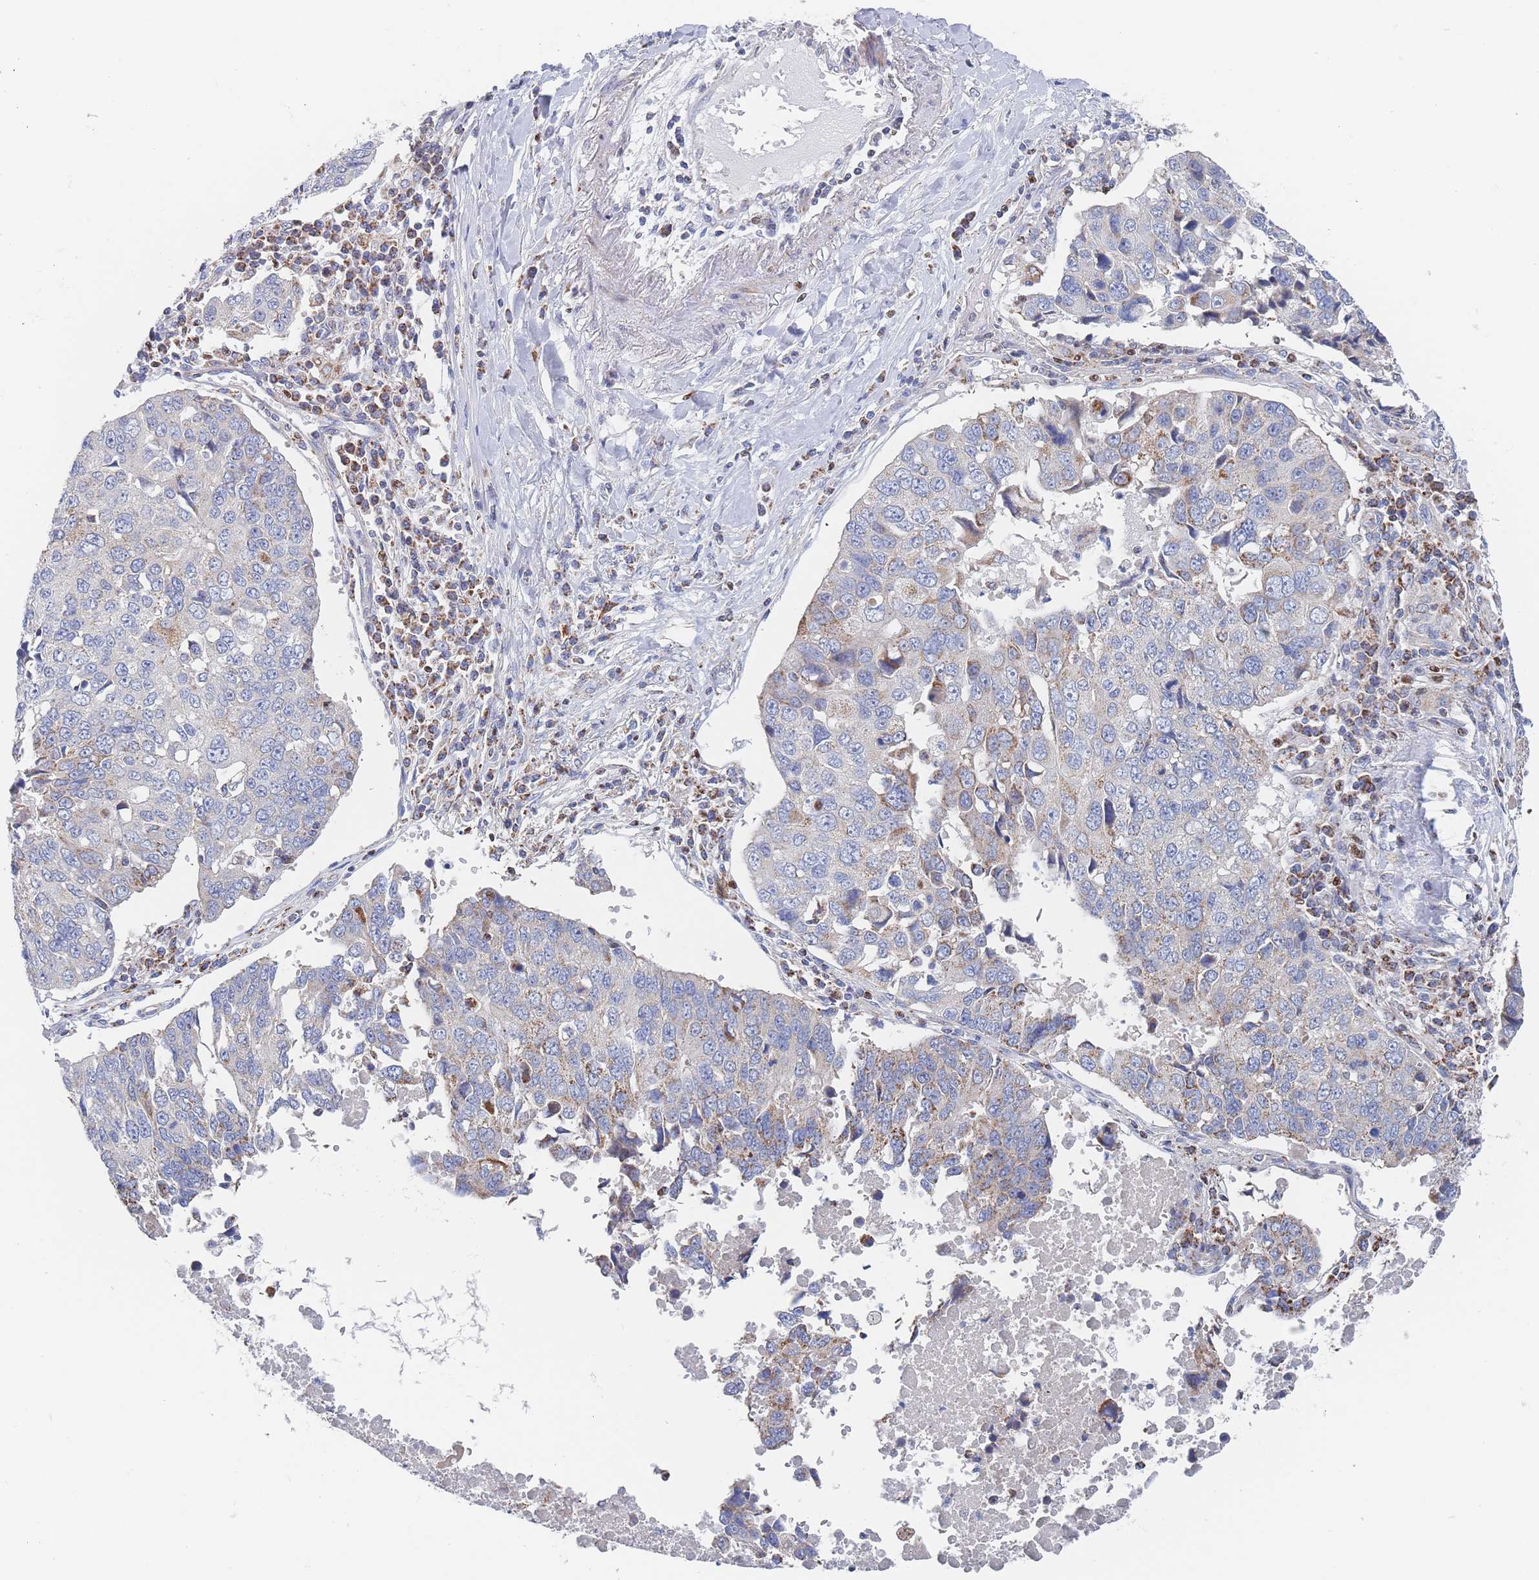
{"staining": {"intensity": "moderate", "quantity": "<25%", "location": "cytoplasmic/membranous"}, "tissue": "lung cancer", "cell_type": "Tumor cells", "image_type": "cancer", "snomed": [{"axis": "morphology", "description": "Squamous cell carcinoma, NOS"}, {"axis": "topography", "description": "Lung"}], "caption": "Lung squamous cell carcinoma was stained to show a protein in brown. There is low levels of moderate cytoplasmic/membranous positivity in approximately <25% of tumor cells. (Stains: DAB (3,3'-diaminobenzidine) in brown, nuclei in blue, Microscopy: brightfield microscopy at high magnification).", "gene": "IKZF4", "patient": {"sex": "female", "age": 66}}